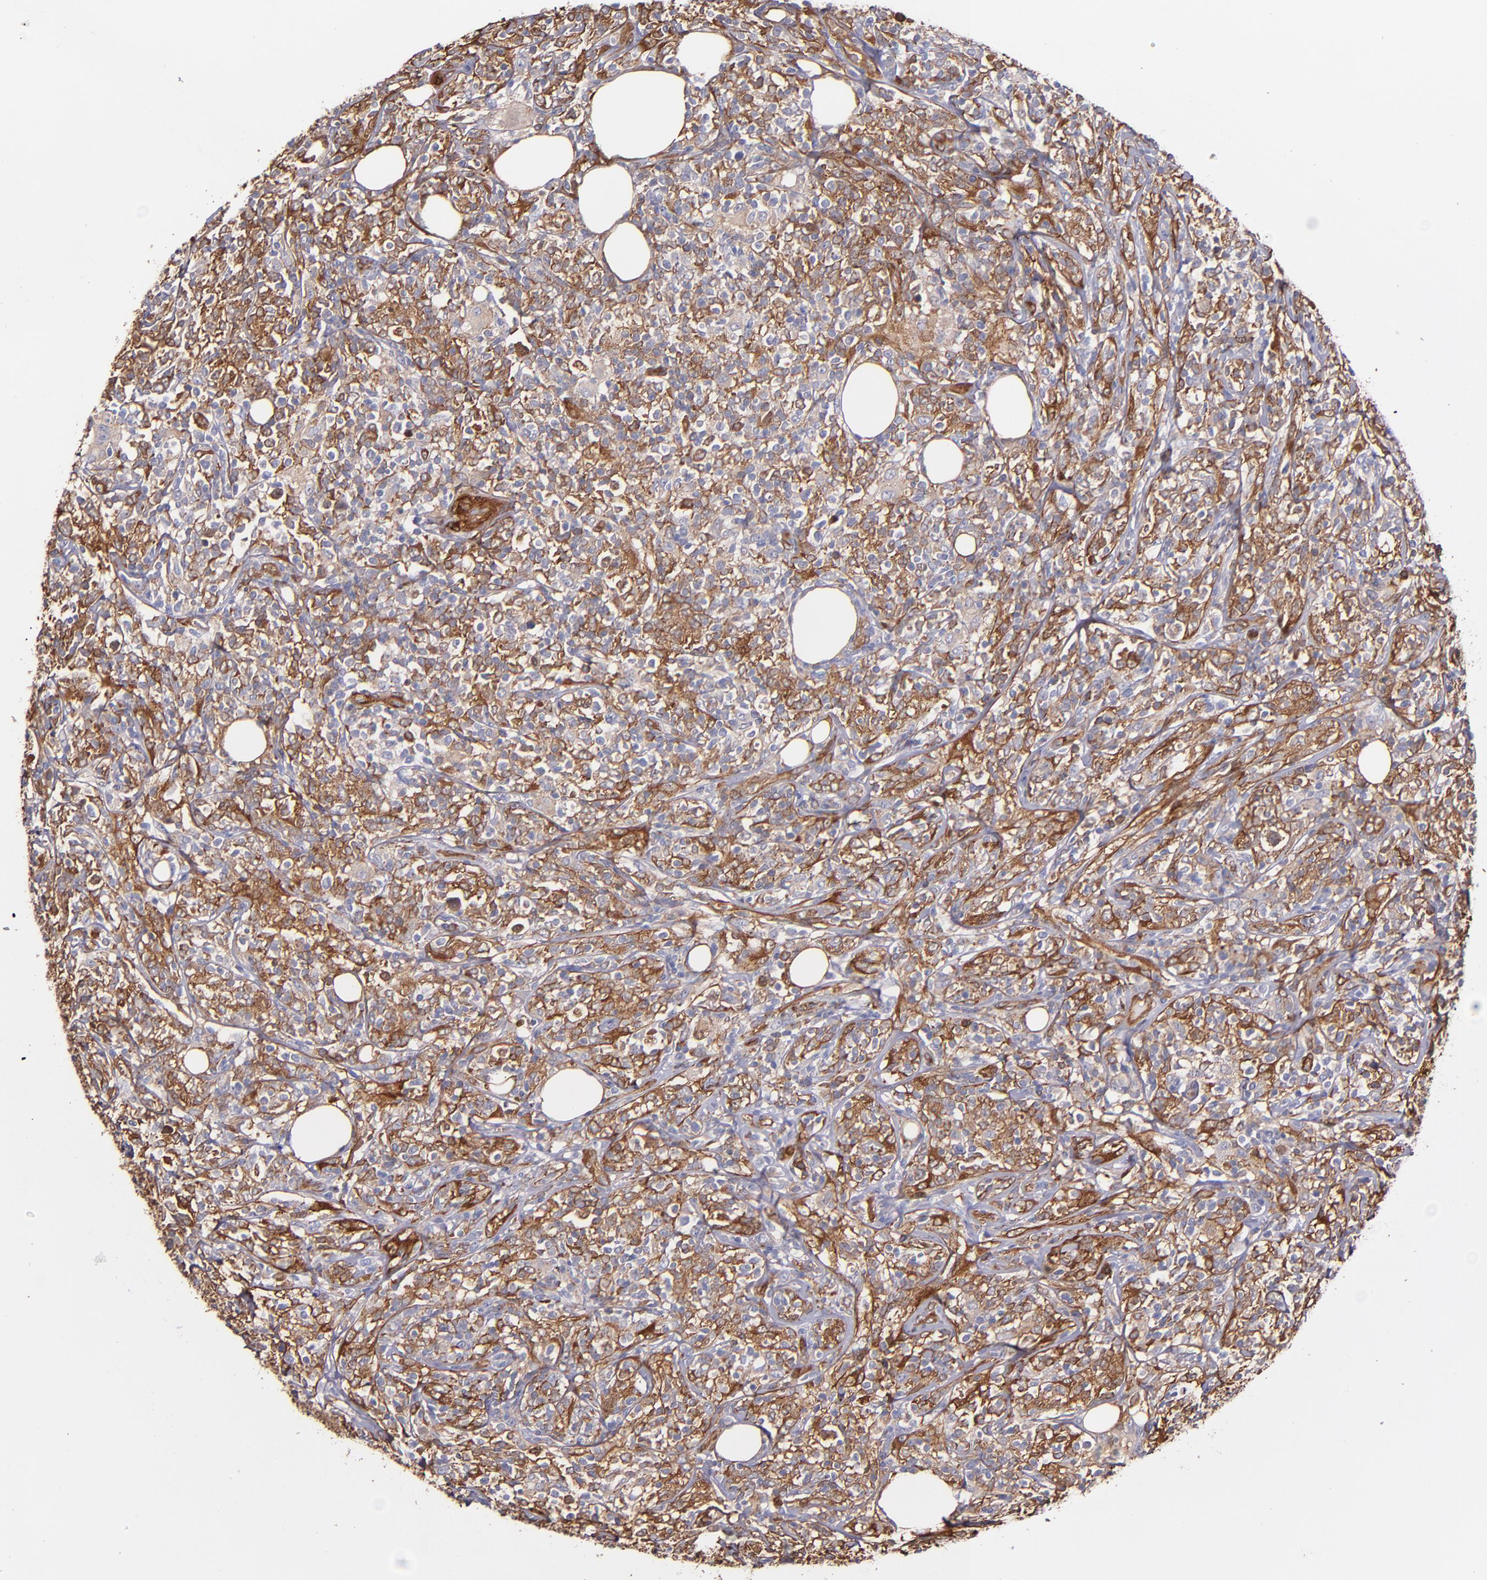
{"staining": {"intensity": "moderate", "quantity": "25%-75%", "location": "cytoplasmic/membranous"}, "tissue": "lymphoma", "cell_type": "Tumor cells", "image_type": "cancer", "snomed": [{"axis": "morphology", "description": "Malignant lymphoma, non-Hodgkin's type, High grade"}, {"axis": "topography", "description": "Lymph node"}], "caption": "Malignant lymphoma, non-Hodgkin's type (high-grade) tissue exhibits moderate cytoplasmic/membranous positivity in about 25%-75% of tumor cells (Stains: DAB (3,3'-diaminobenzidine) in brown, nuclei in blue, Microscopy: brightfield microscopy at high magnification).", "gene": "VCL", "patient": {"sex": "female", "age": 84}}